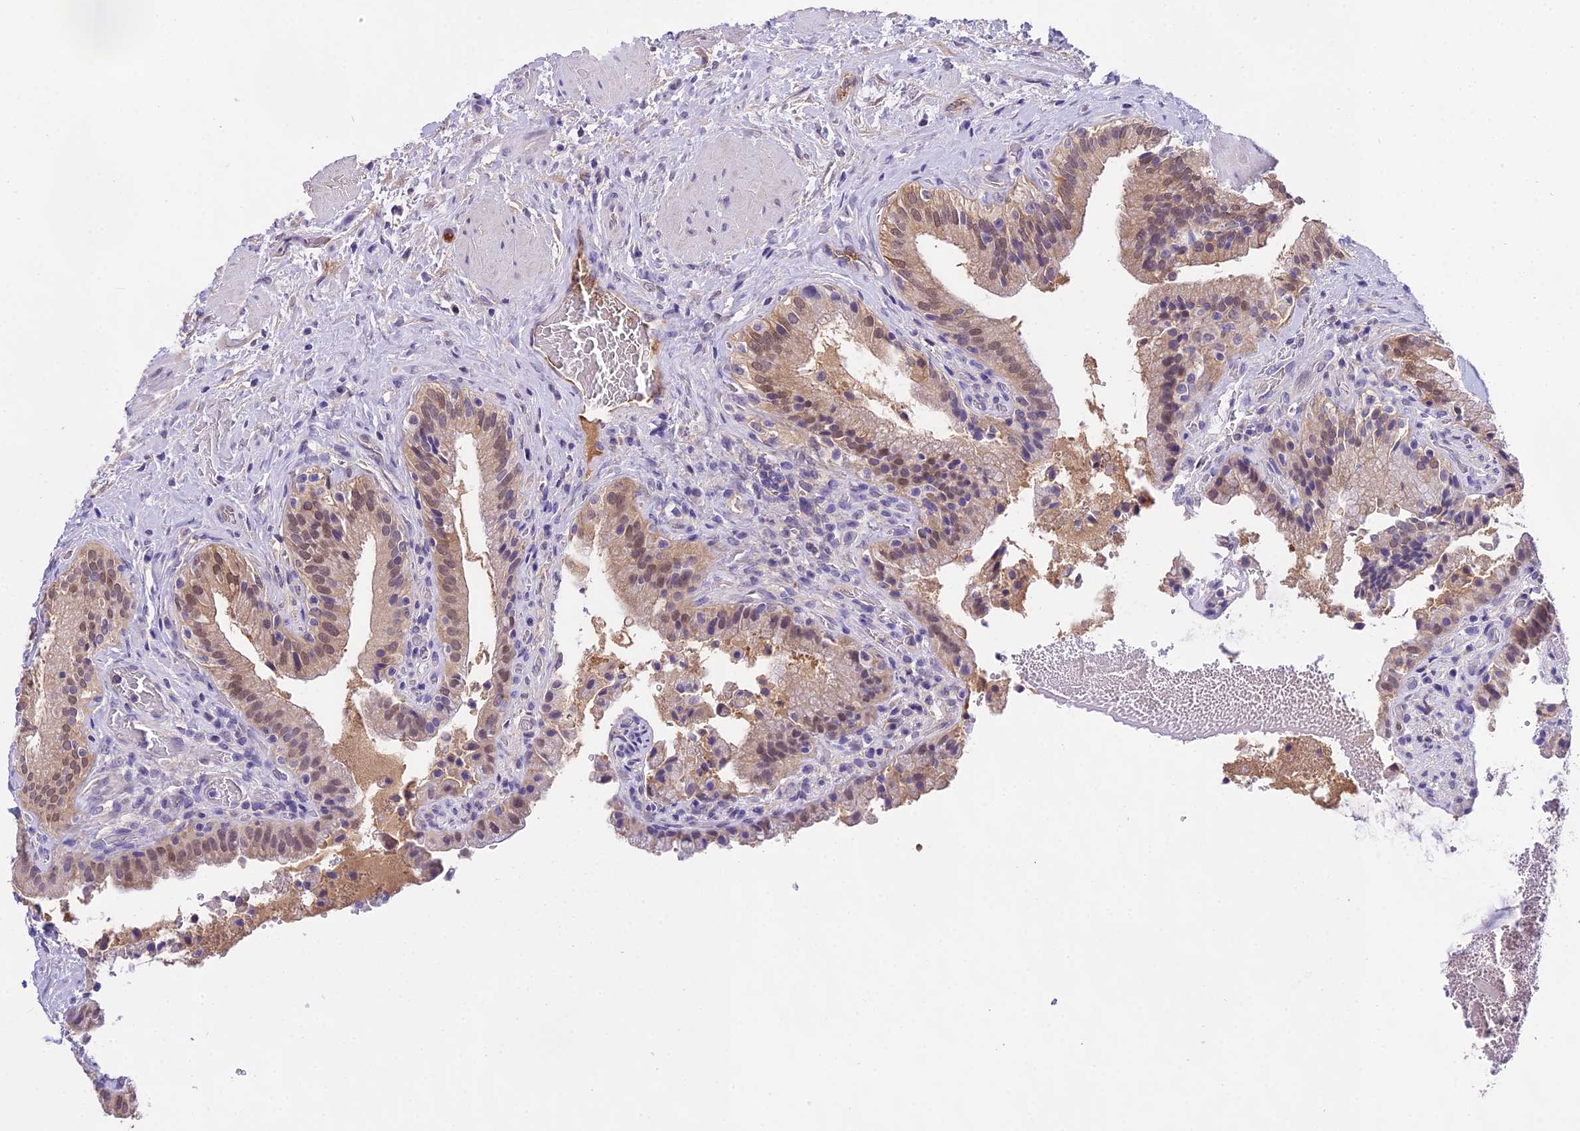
{"staining": {"intensity": "weak", "quantity": ">75%", "location": "cytoplasmic/membranous,nuclear"}, "tissue": "gallbladder", "cell_type": "Glandular cells", "image_type": "normal", "snomed": [{"axis": "morphology", "description": "Normal tissue, NOS"}, {"axis": "topography", "description": "Gallbladder"}], "caption": "Glandular cells exhibit weak cytoplasmic/membranous,nuclear expression in about >75% of cells in benign gallbladder. (IHC, brightfield microscopy, high magnification).", "gene": "MAT2A", "patient": {"sex": "male", "age": 24}}